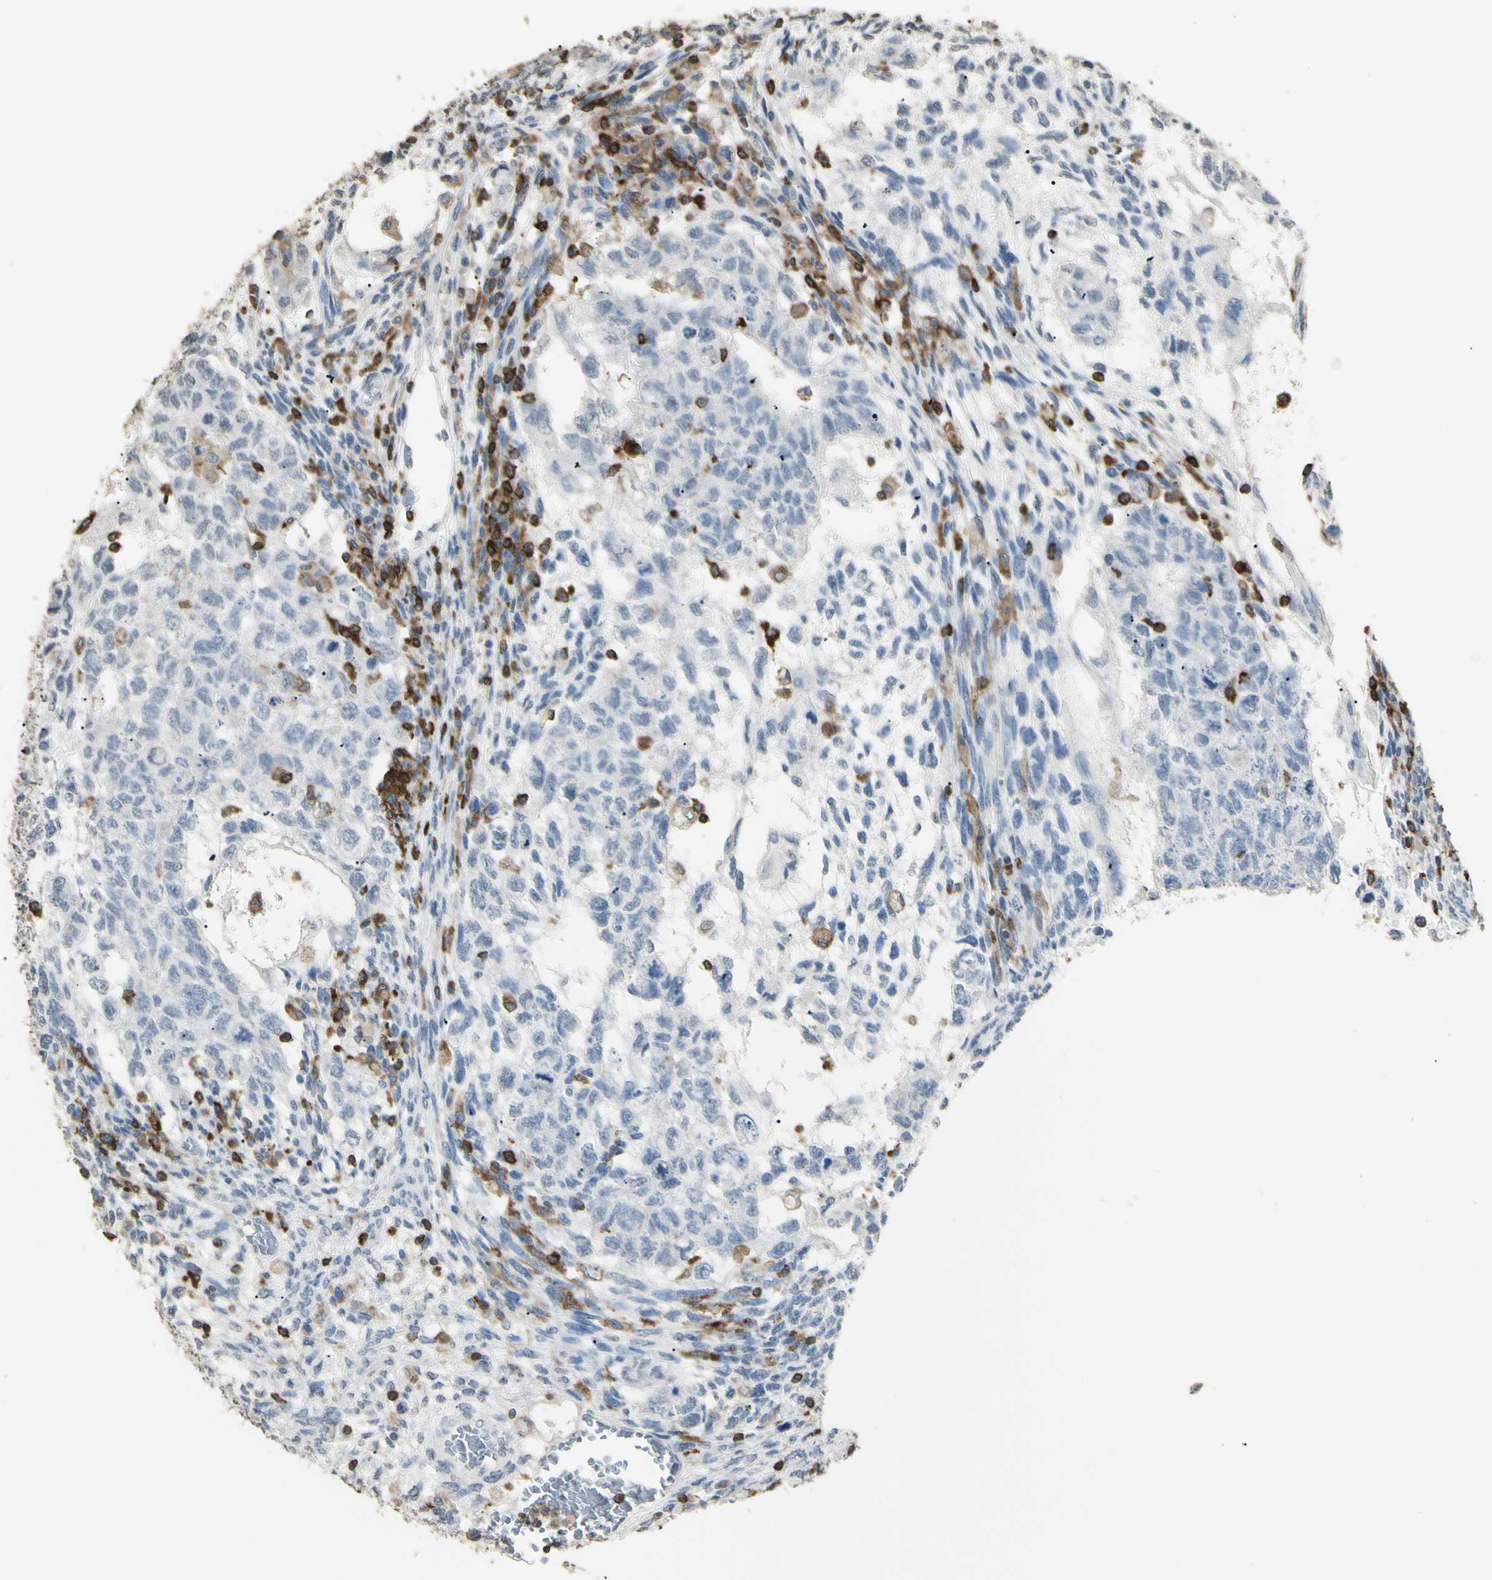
{"staining": {"intensity": "negative", "quantity": "none", "location": "none"}, "tissue": "testis cancer", "cell_type": "Tumor cells", "image_type": "cancer", "snomed": [{"axis": "morphology", "description": "Normal tissue, NOS"}, {"axis": "morphology", "description": "Carcinoma, Embryonal, NOS"}, {"axis": "topography", "description": "Testis"}], "caption": "Testis cancer (embryonal carcinoma) was stained to show a protein in brown. There is no significant staining in tumor cells.", "gene": "PSTPIP1", "patient": {"sex": "male", "age": 36}}